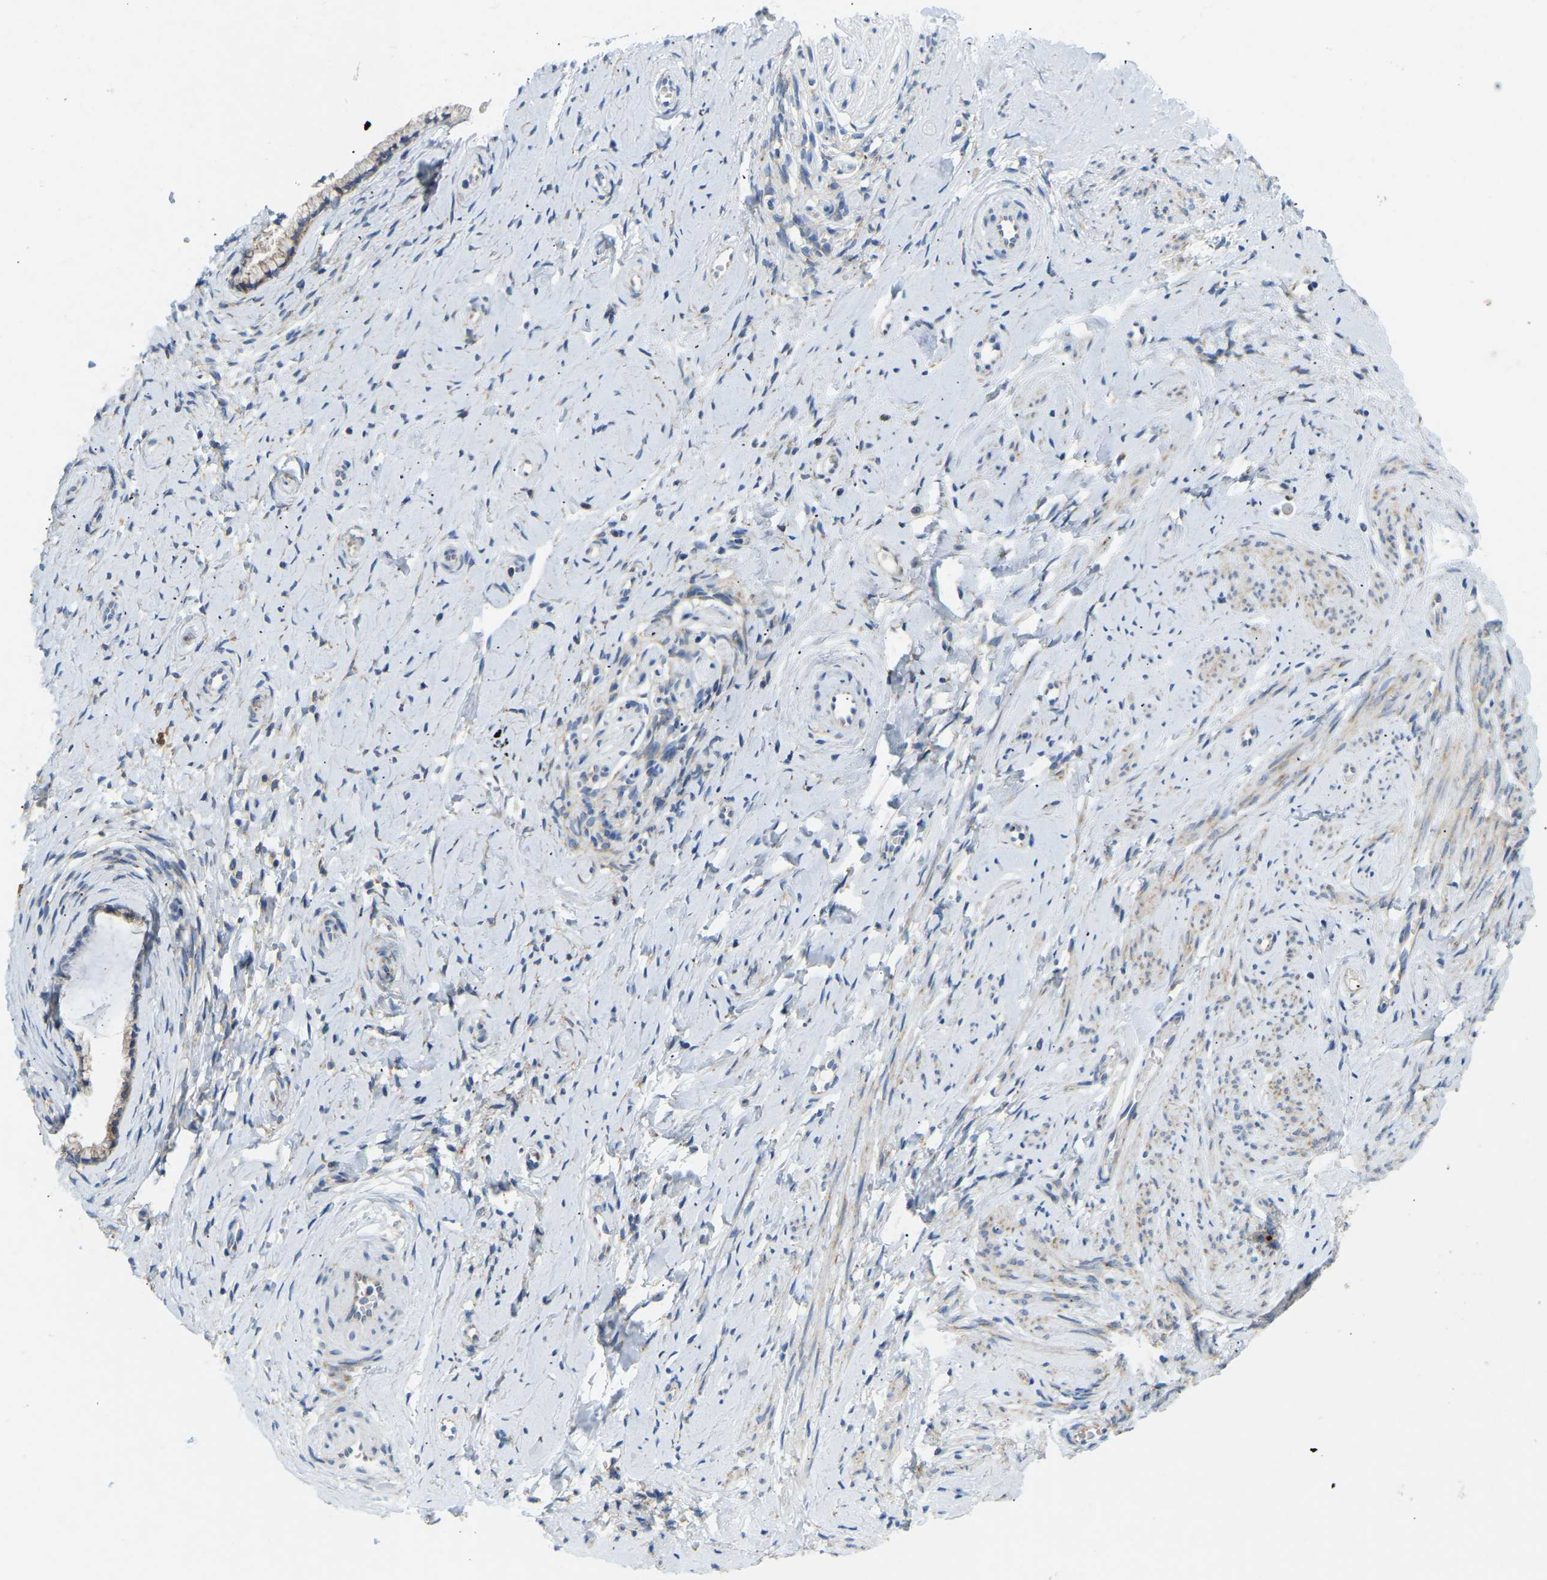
{"staining": {"intensity": "moderate", "quantity": ">75%", "location": "cytoplasmic/membranous"}, "tissue": "cervix", "cell_type": "Glandular cells", "image_type": "normal", "snomed": [{"axis": "morphology", "description": "Normal tissue, NOS"}, {"axis": "topography", "description": "Cervix"}], "caption": "Protein staining displays moderate cytoplasmic/membranous staining in approximately >75% of glandular cells in benign cervix. (Brightfield microscopy of DAB IHC at high magnification).", "gene": "SND1", "patient": {"sex": "female", "age": 72}}